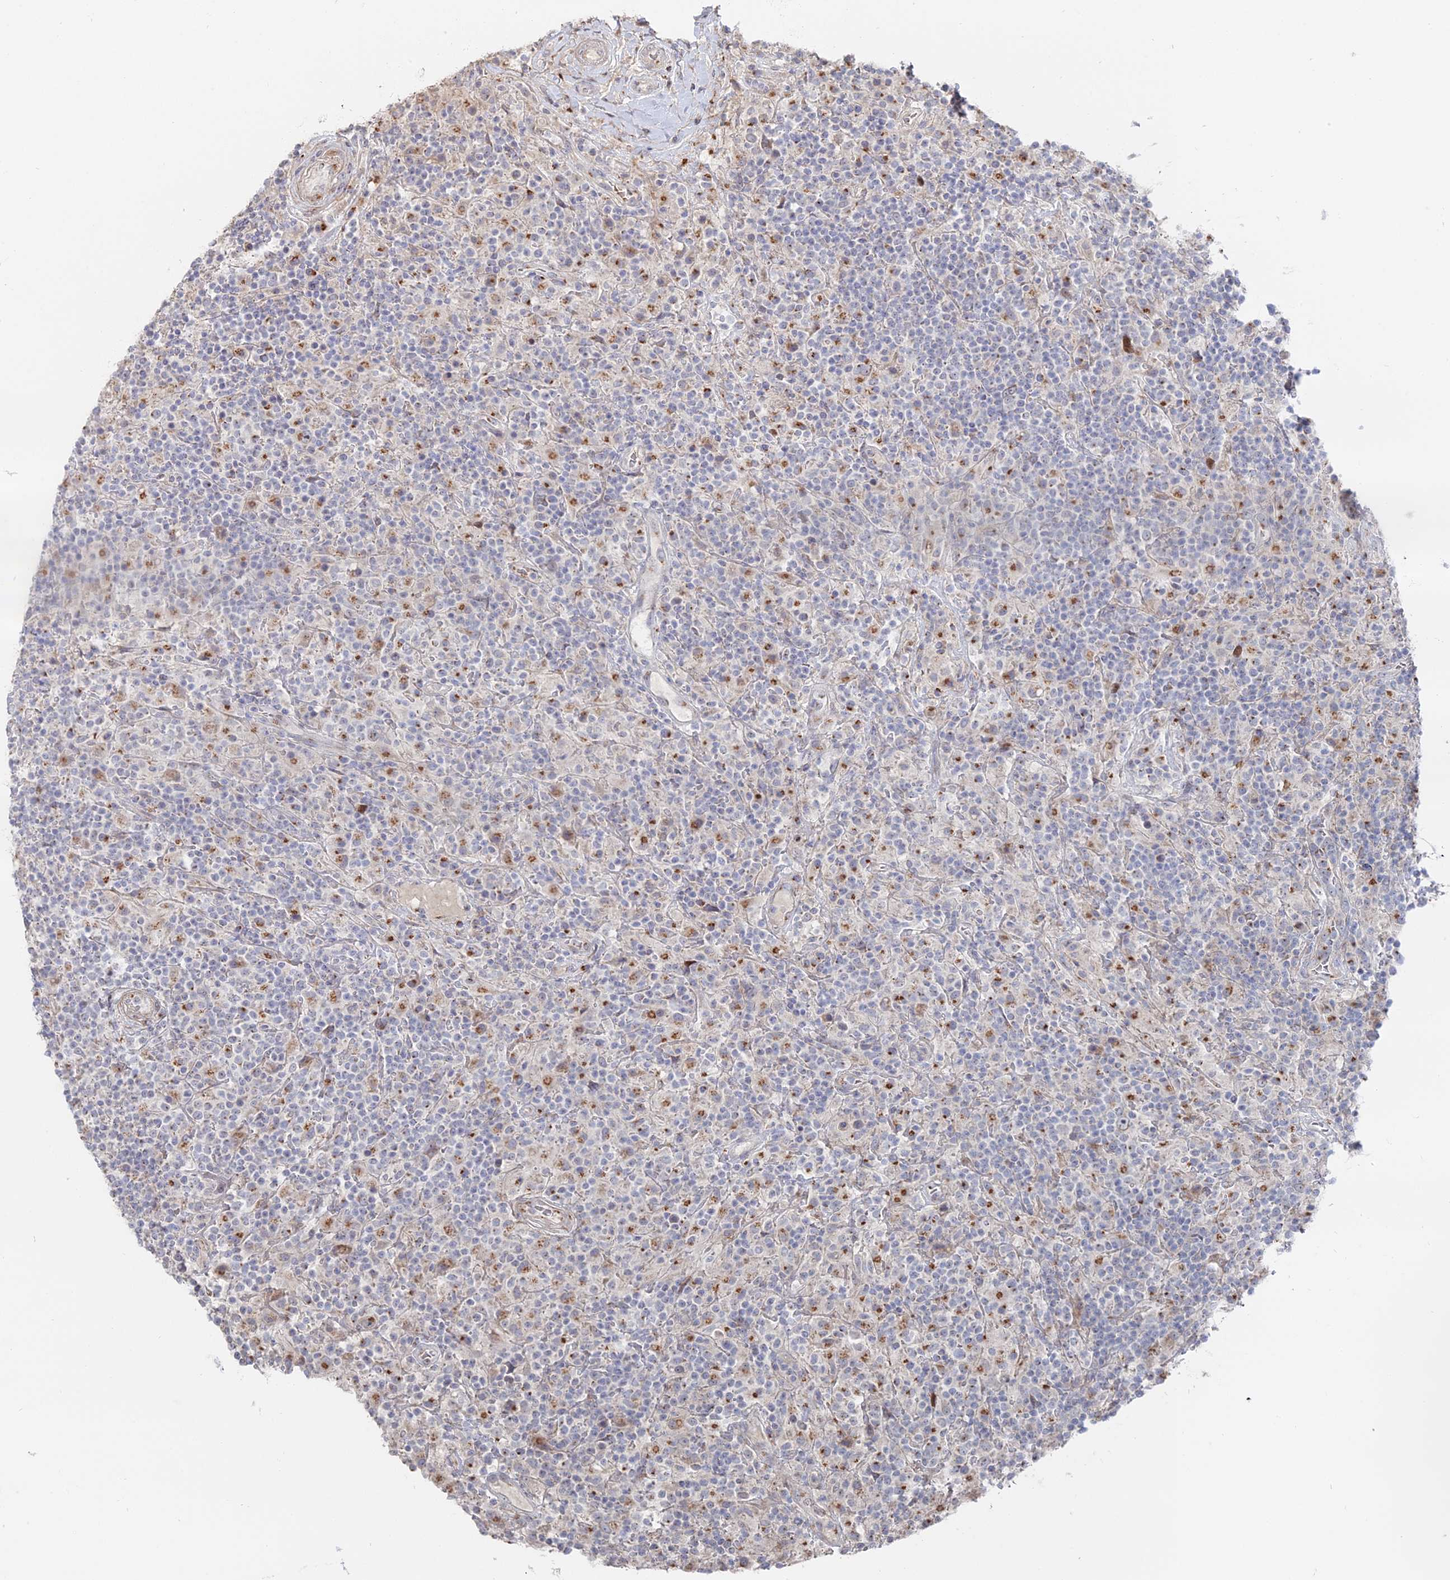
{"staining": {"intensity": "negative", "quantity": "none", "location": "none"}, "tissue": "lymphoma", "cell_type": "Tumor cells", "image_type": "cancer", "snomed": [{"axis": "morphology", "description": "Hodgkin's disease, NOS"}, {"axis": "topography", "description": "Lymph node"}], "caption": "Tumor cells are negative for brown protein staining in Hodgkin's disease. (DAB immunohistochemistry with hematoxylin counter stain).", "gene": "SGMS1", "patient": {"sex": "male", "age": 70}}